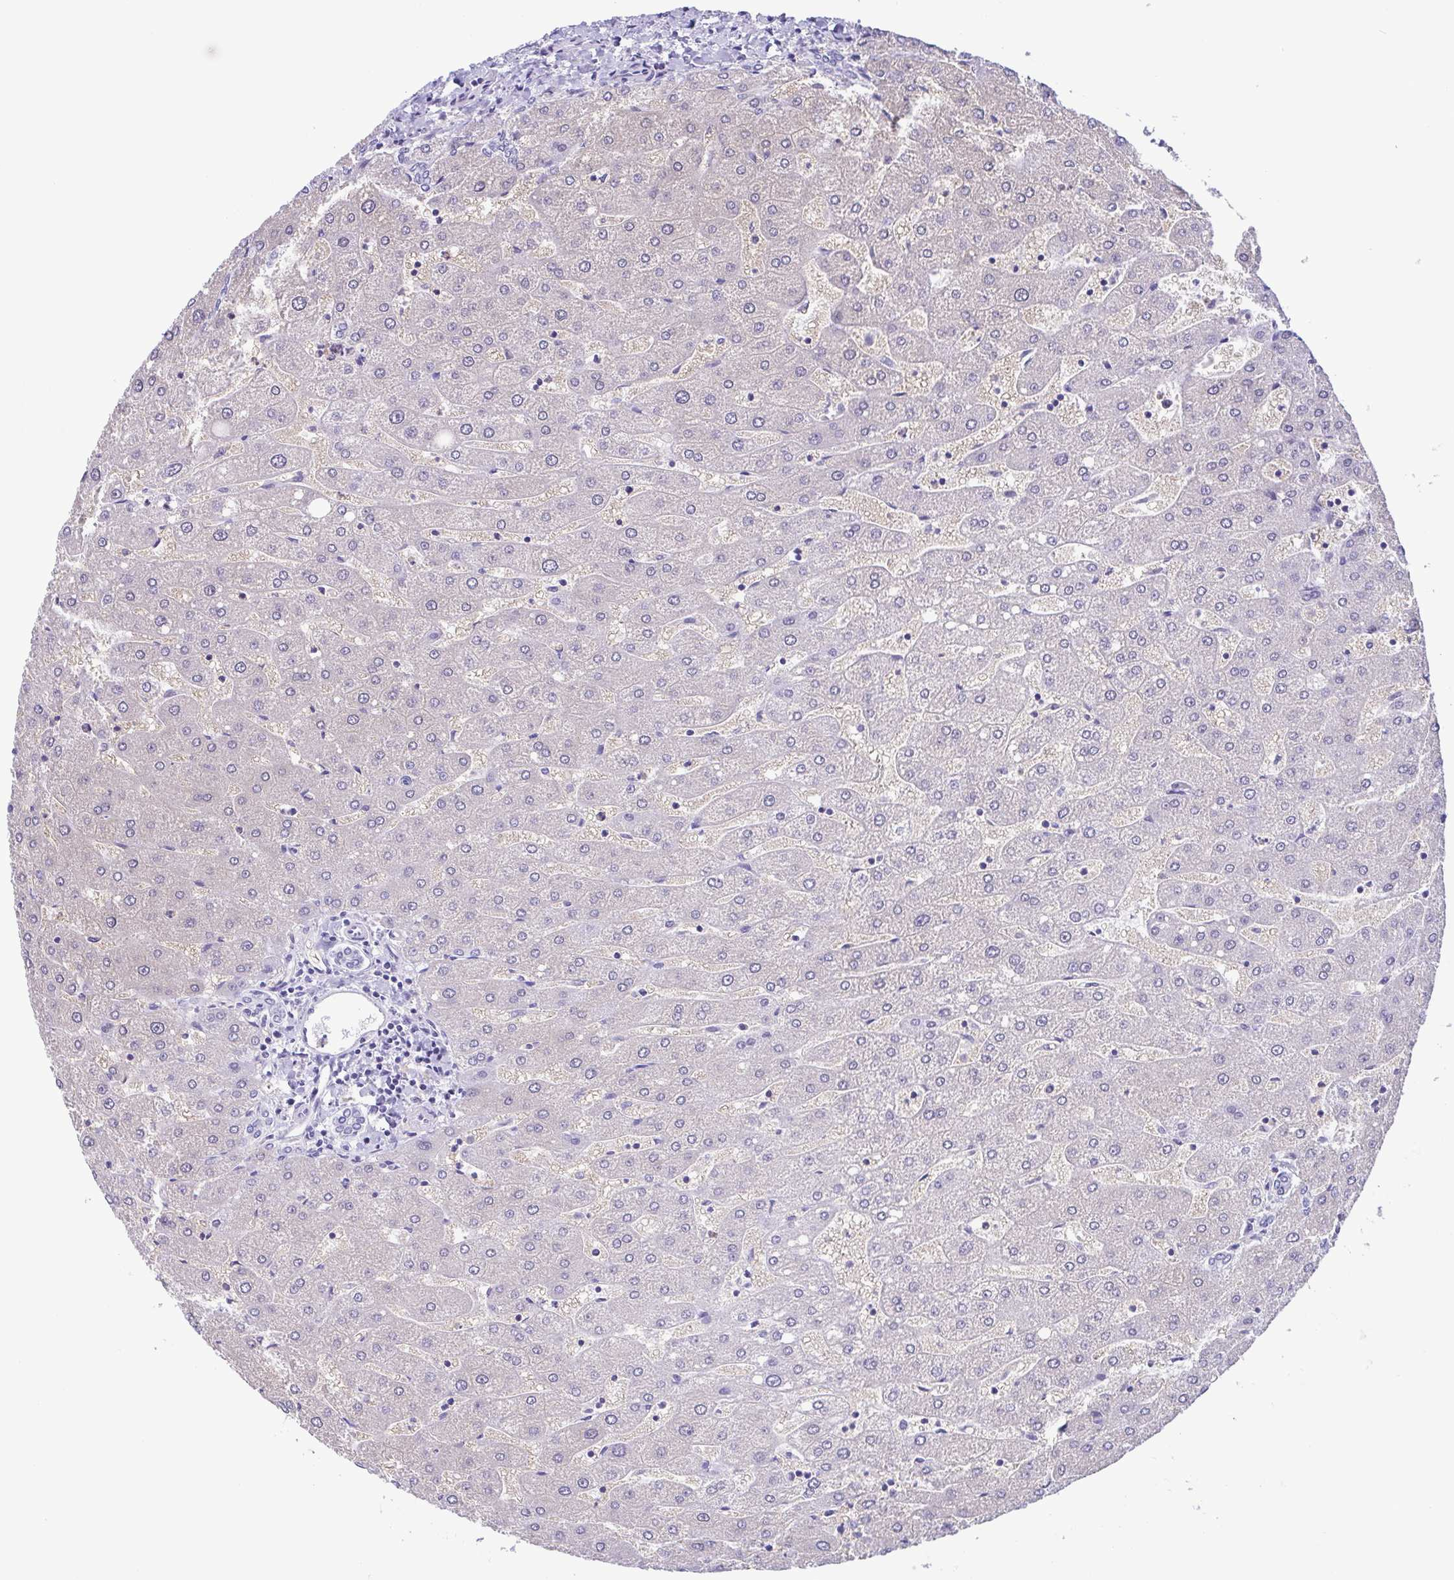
{"staining": {"intensity": "negative", "quantity": "none", "location": "none"}, "tissue": "liver", "cell_type": "Cholangiocytes", "image_type": "normal", "snomed": [{"axis": "morphology", "description": "Normal tissue, NOS"}, {"axis": "topography", "description": "Liver"}], "caption": "The image reveals no staining of cholangiocytes in normal liver. The staining was performed using DAB to visualize the protein expression in brown, while the nuclei were stained in blue with hematoxylin (Magnification: 20x).", "gene": "LDHC", "patient": {"sex": "male", "age": 67}}